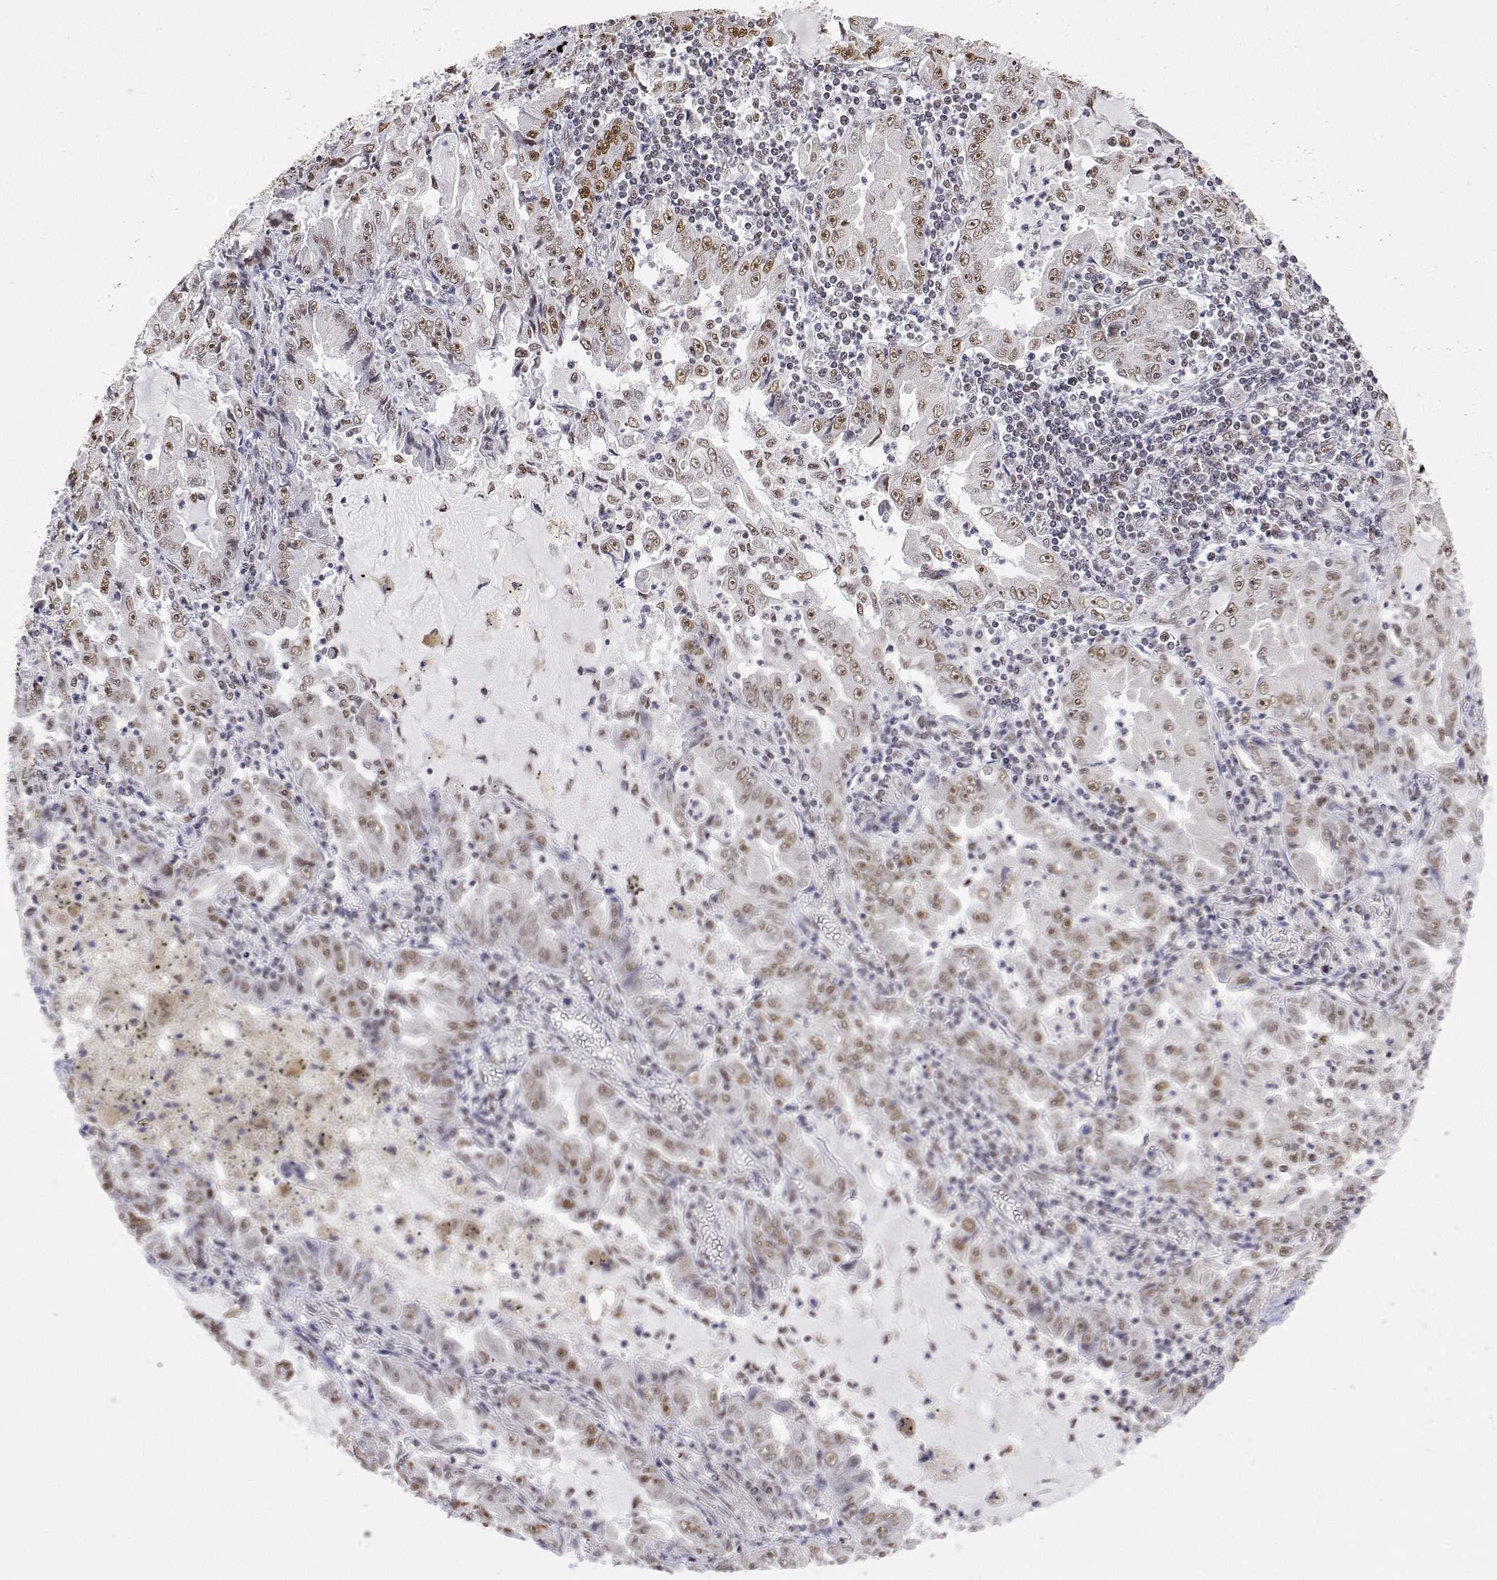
{"staining": {"intensity": "moderate", "quantity": ">75%", "location": "nuclear"}, "tissue": "lung cancer", "cell_type": "Tumor cells", "image_type": "cancer", "snomed": [{"axis": "morphology", "description": "Adenocarcinoma, NOS"}, {"axis": "topography", "description": "Lung"}], "caption": "A brown stain shows moderate nuclear positivity of a protein in adenocarcinoma (lung) tumor cells.", "gene": "ADAR", "patient": {"sex": "female", "age": 52}}